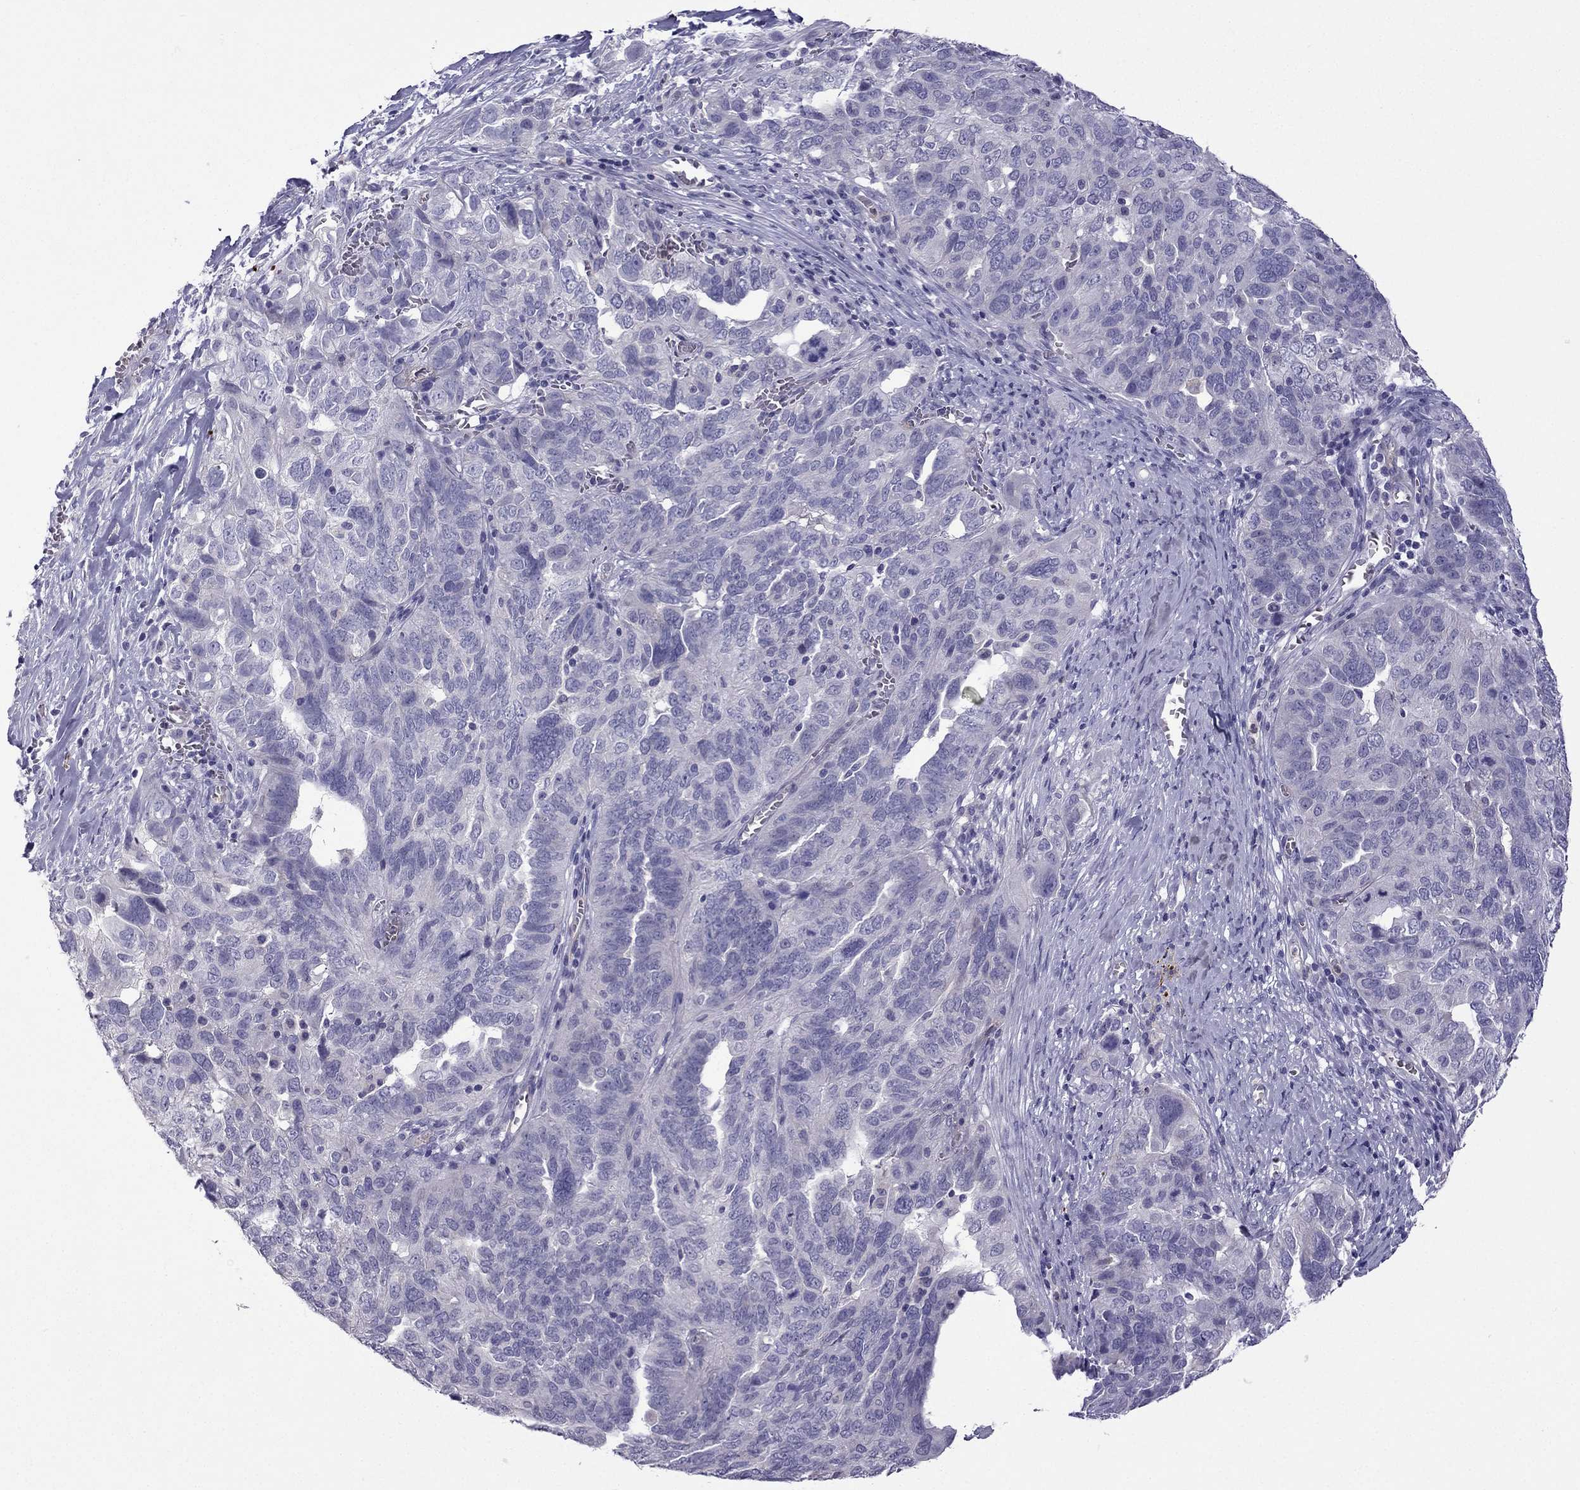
{"staining": {"intensity": "negative", "quantity": "none", "location": "none"}, "tissue": "ovarian cancer", "cell_type": "Tumor cells", "image_type": "cancer", "snomed": [{"axis": "morphology", "description": "Carcinoma, endometroid"}, {"axis": "topography", "description": "Soft tissue"}, {"axis": "topography", "description": "Ovary"}], "caption": "A photomicrograph of ovarian endometroid carcinoma stained for a protein reveals no brown staining in tumor cells.", "gene": "STOML3", "patient": {"sex": "female", "age": 52}}